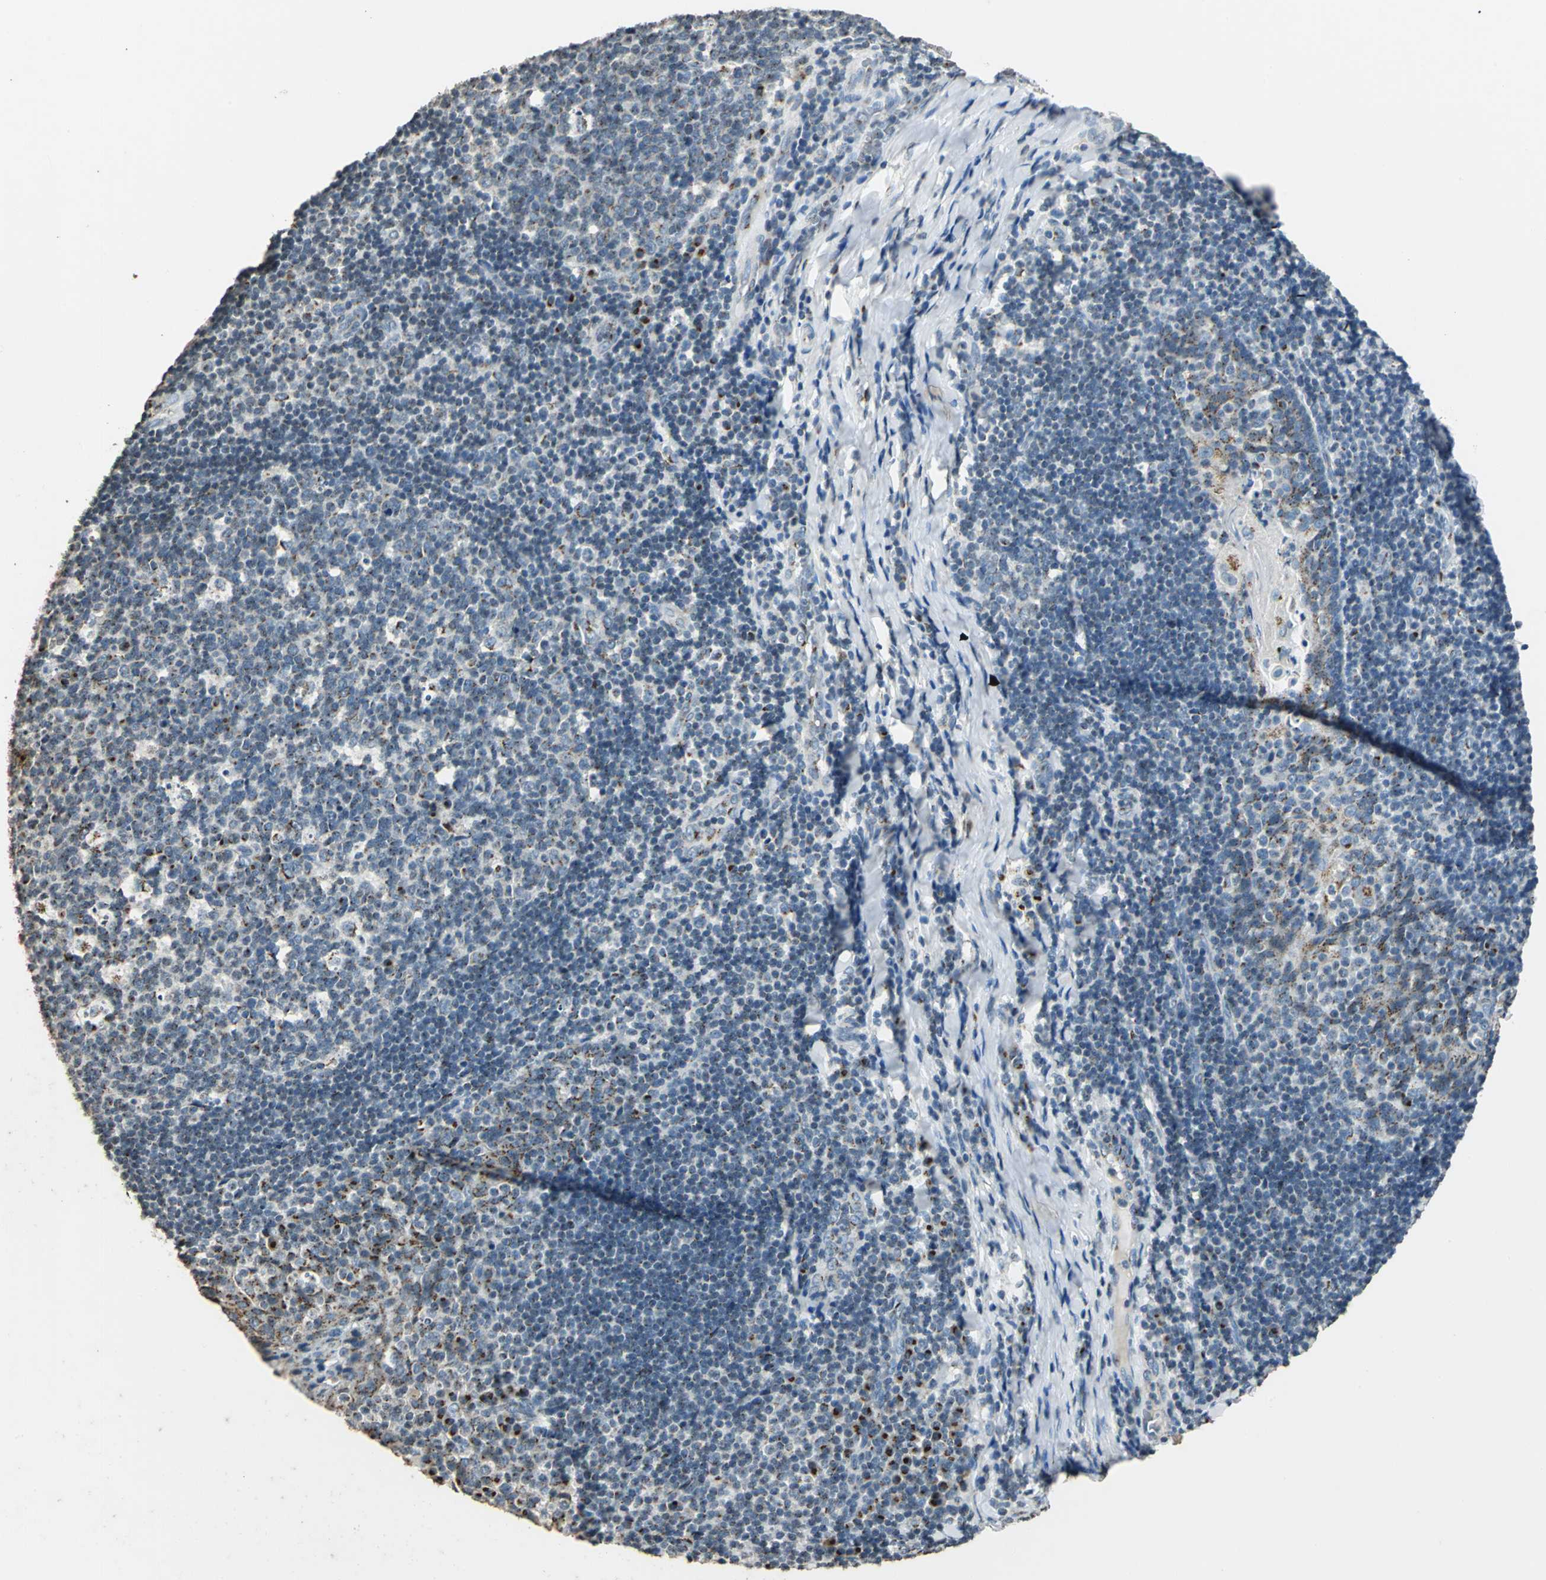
{"staining": {"intensity": "strong", "quantity": "25%-75%", "location": "cytoplasmic/membranous"}, "tissue": "tonsil", "cell_type": "Germinal center cells", "image_type": "normal", "snomed": [{"axis": "morphology", "description": "Normal tissue, NOS"}, {"axis": "topography", "description": "Tonsil"}], "caption": "This image demonstrates immunohistochemistry staining of benign human tonsil, with high strong cytoplasmic/membranous expression in about 25%-75% of germinal center cells.", "gene": "TMEM115", "patient": {"sex": "male", "age": 17}}